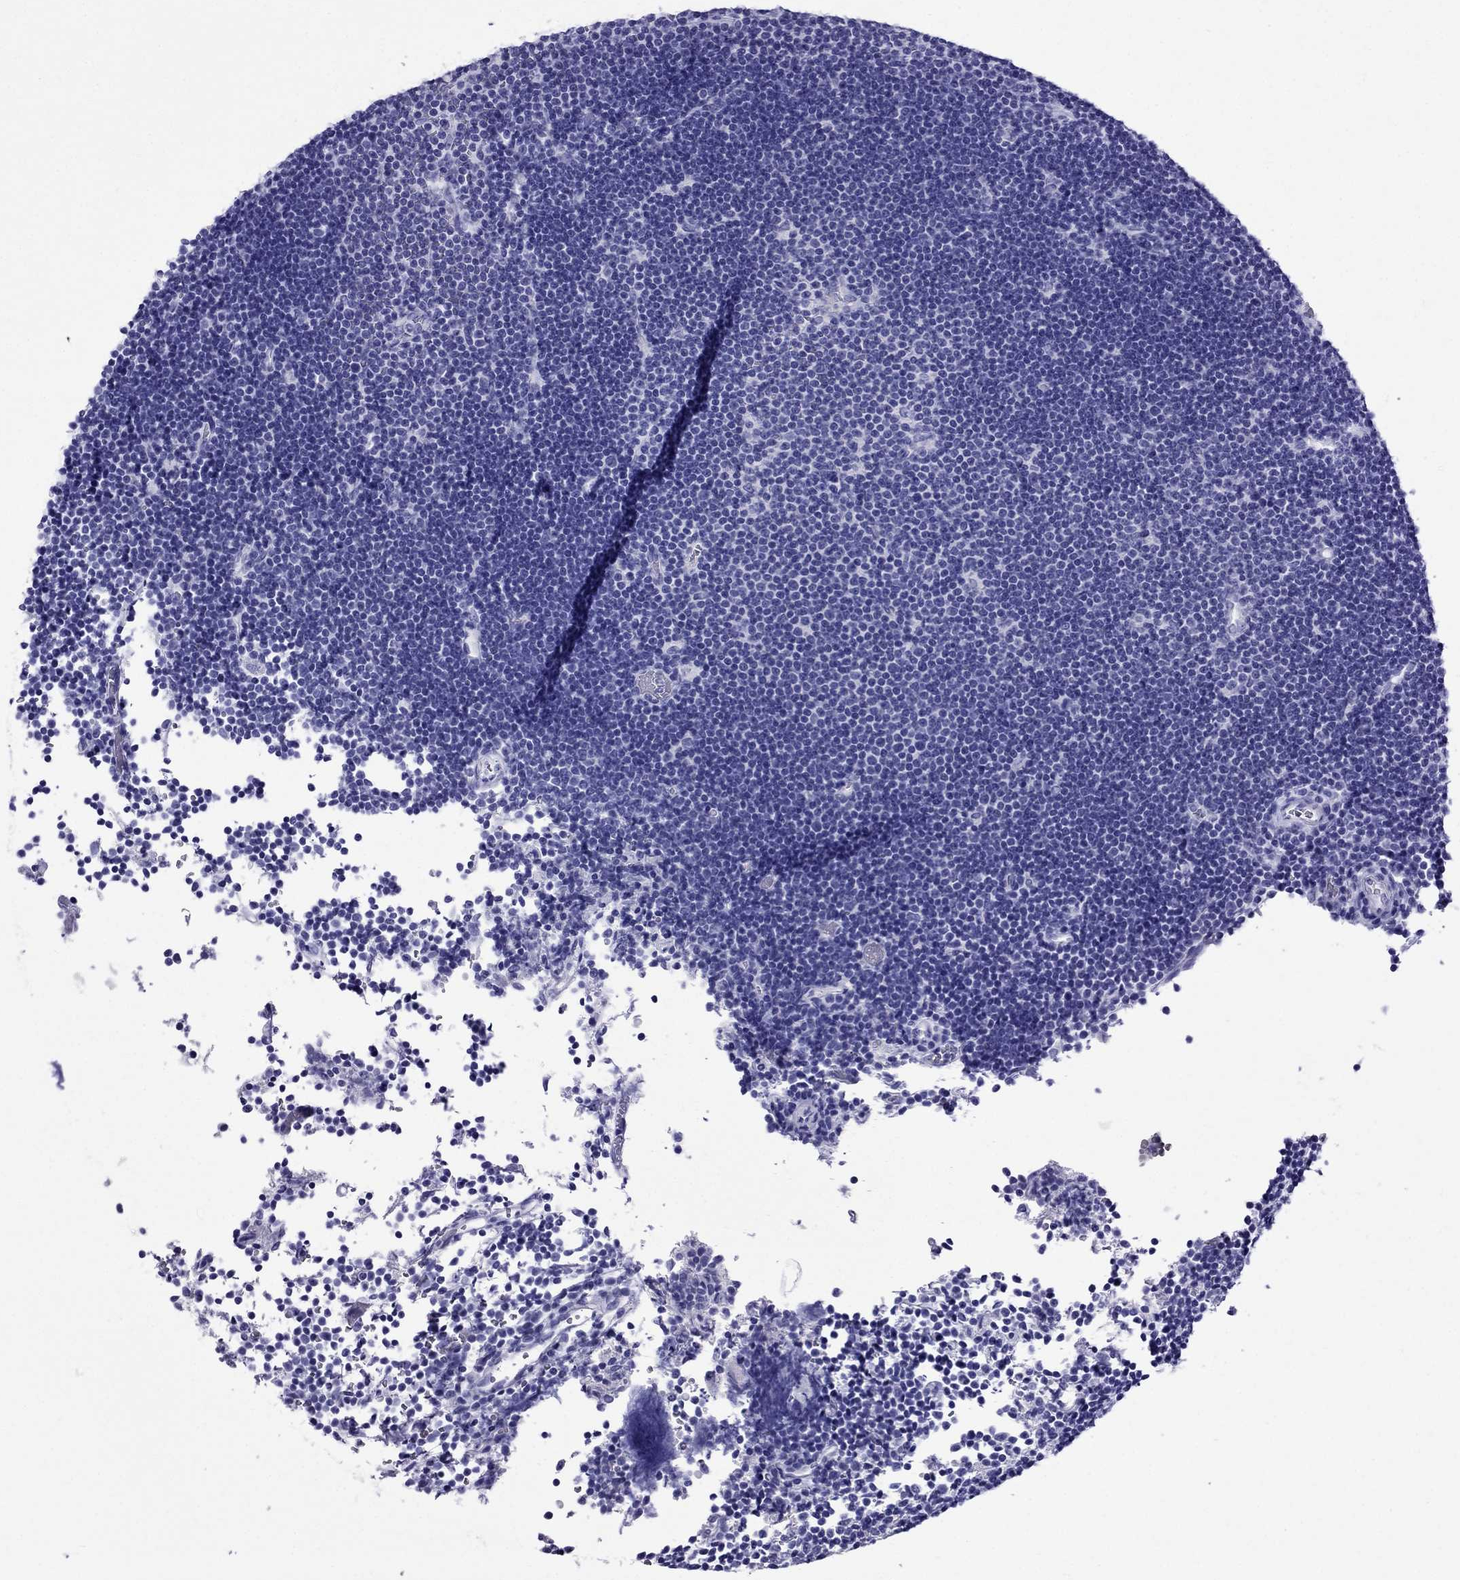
{"staining": {"intensity": "negative", "quantity": "none", "location": "none"}, "tissue": "lymphoma", "cell_type": "Tumor cells", "image_type": "cancer", "snomed": [{"axis": "morphology", "description": "Malignant lymphoma, non-Hodgkin's type, Low grade"}, {"axis": "topography", "description": "Brain"}], "caption": "Tumor cells show no significant protein expression in lymphoma. (Stains: DAB immunohistochemistry (IHC) with hematoxylin counter stain, Microscopy: brightfield microscopy at high magnification).", "gene": "CRYBA1", "patient": {"sex": "female", "age": 66}}